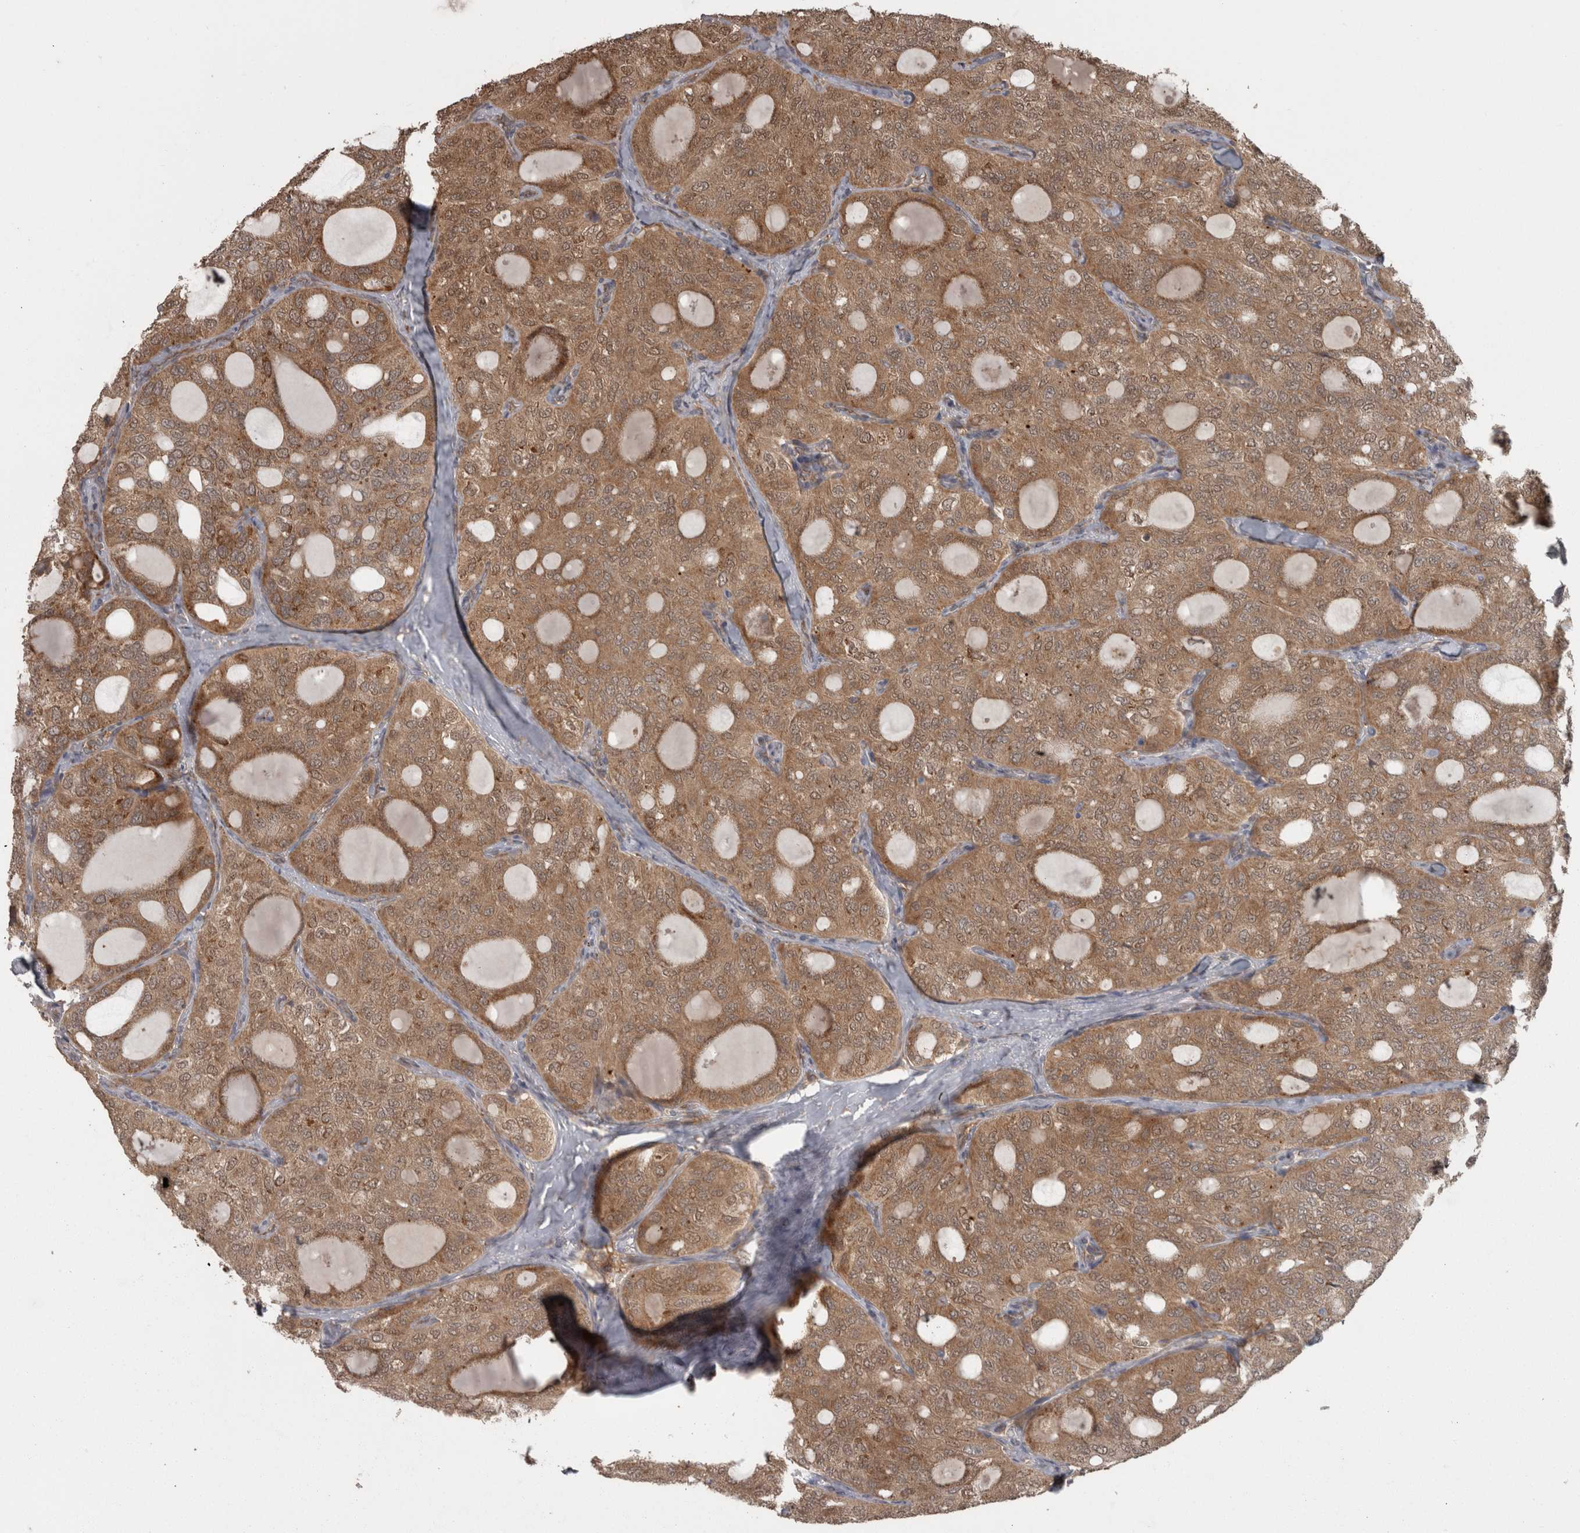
{"staining": {"intensity": "moderate", "quantity": ">75%", "location": "cytoplasmic/membranous"}, "tissue": "thyroid cancer", "cell_type": "Tumor cells", "image_type": "cancer", "snomed": [{"axis": "morphology", "description": "Follicular adenoma carcinoma, NOS"}, {"axis": "topography", "description": "Thyroid gland"}], "caption": "This is a photomicrograph of immunohistochemistry staining of thyroid cancer (follicular adenoma carcinoma), which shows moderate positivity in the cytoplasmic/membranous of tumor cells.", "gene": "MICU3", "patient": {"sex": "male", "age": 75}}